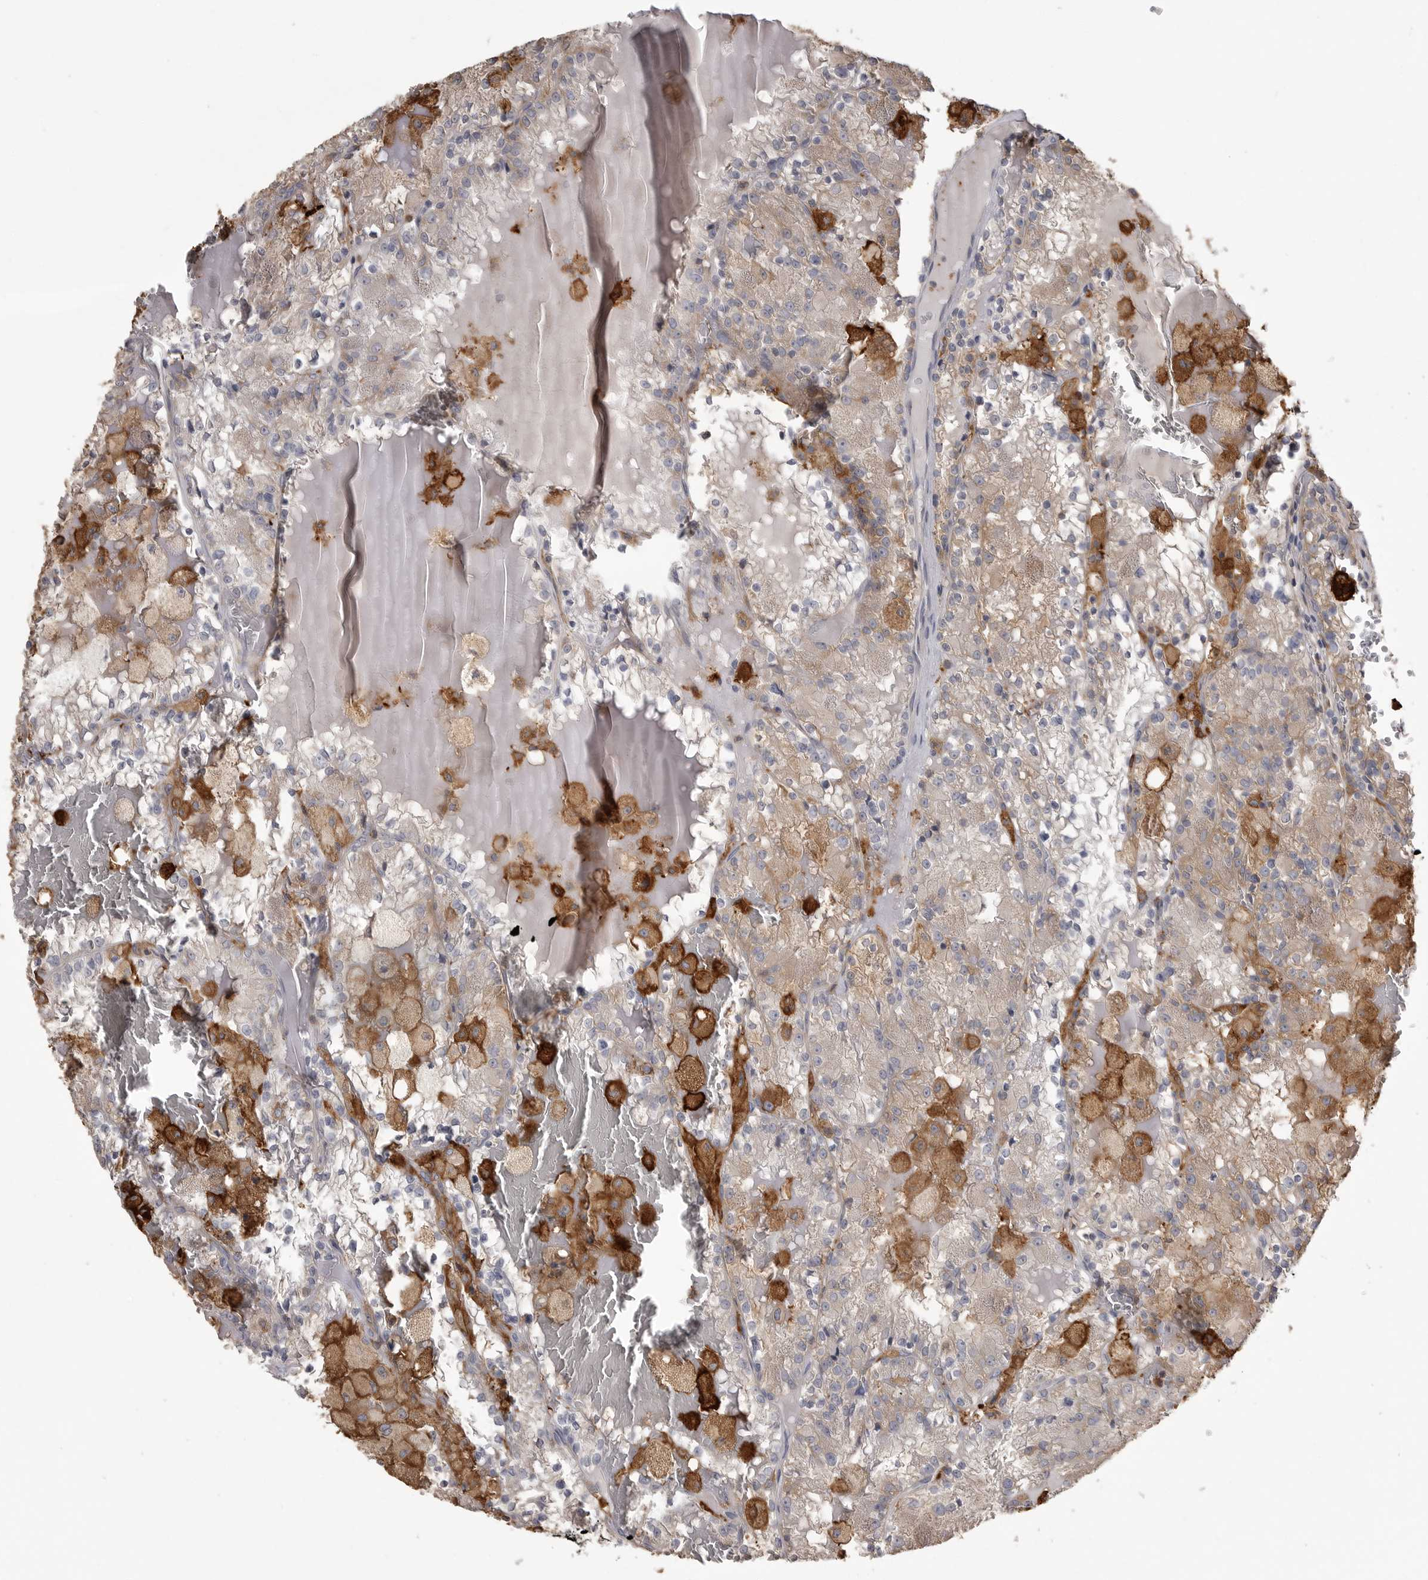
{"staining": {"intensity": "negative", "quantity": "none", "location": "none"}, "tissue": "renal cancer", "cell_type": "Tumor cells", "image_type": "cancer", "snomed": [{"axis": "morphology", "description": "Adenocarcinoma, NOS"}, {"axis": "topography", "description": "Kidney"}], "caption": "A high-resolution micrograph shows IHC staining of renal adenocarcinoma, which shows no significant positivity in tumor cells.", "gene": "CMTM6", "patient": {"sex": "female", "age": 56}}